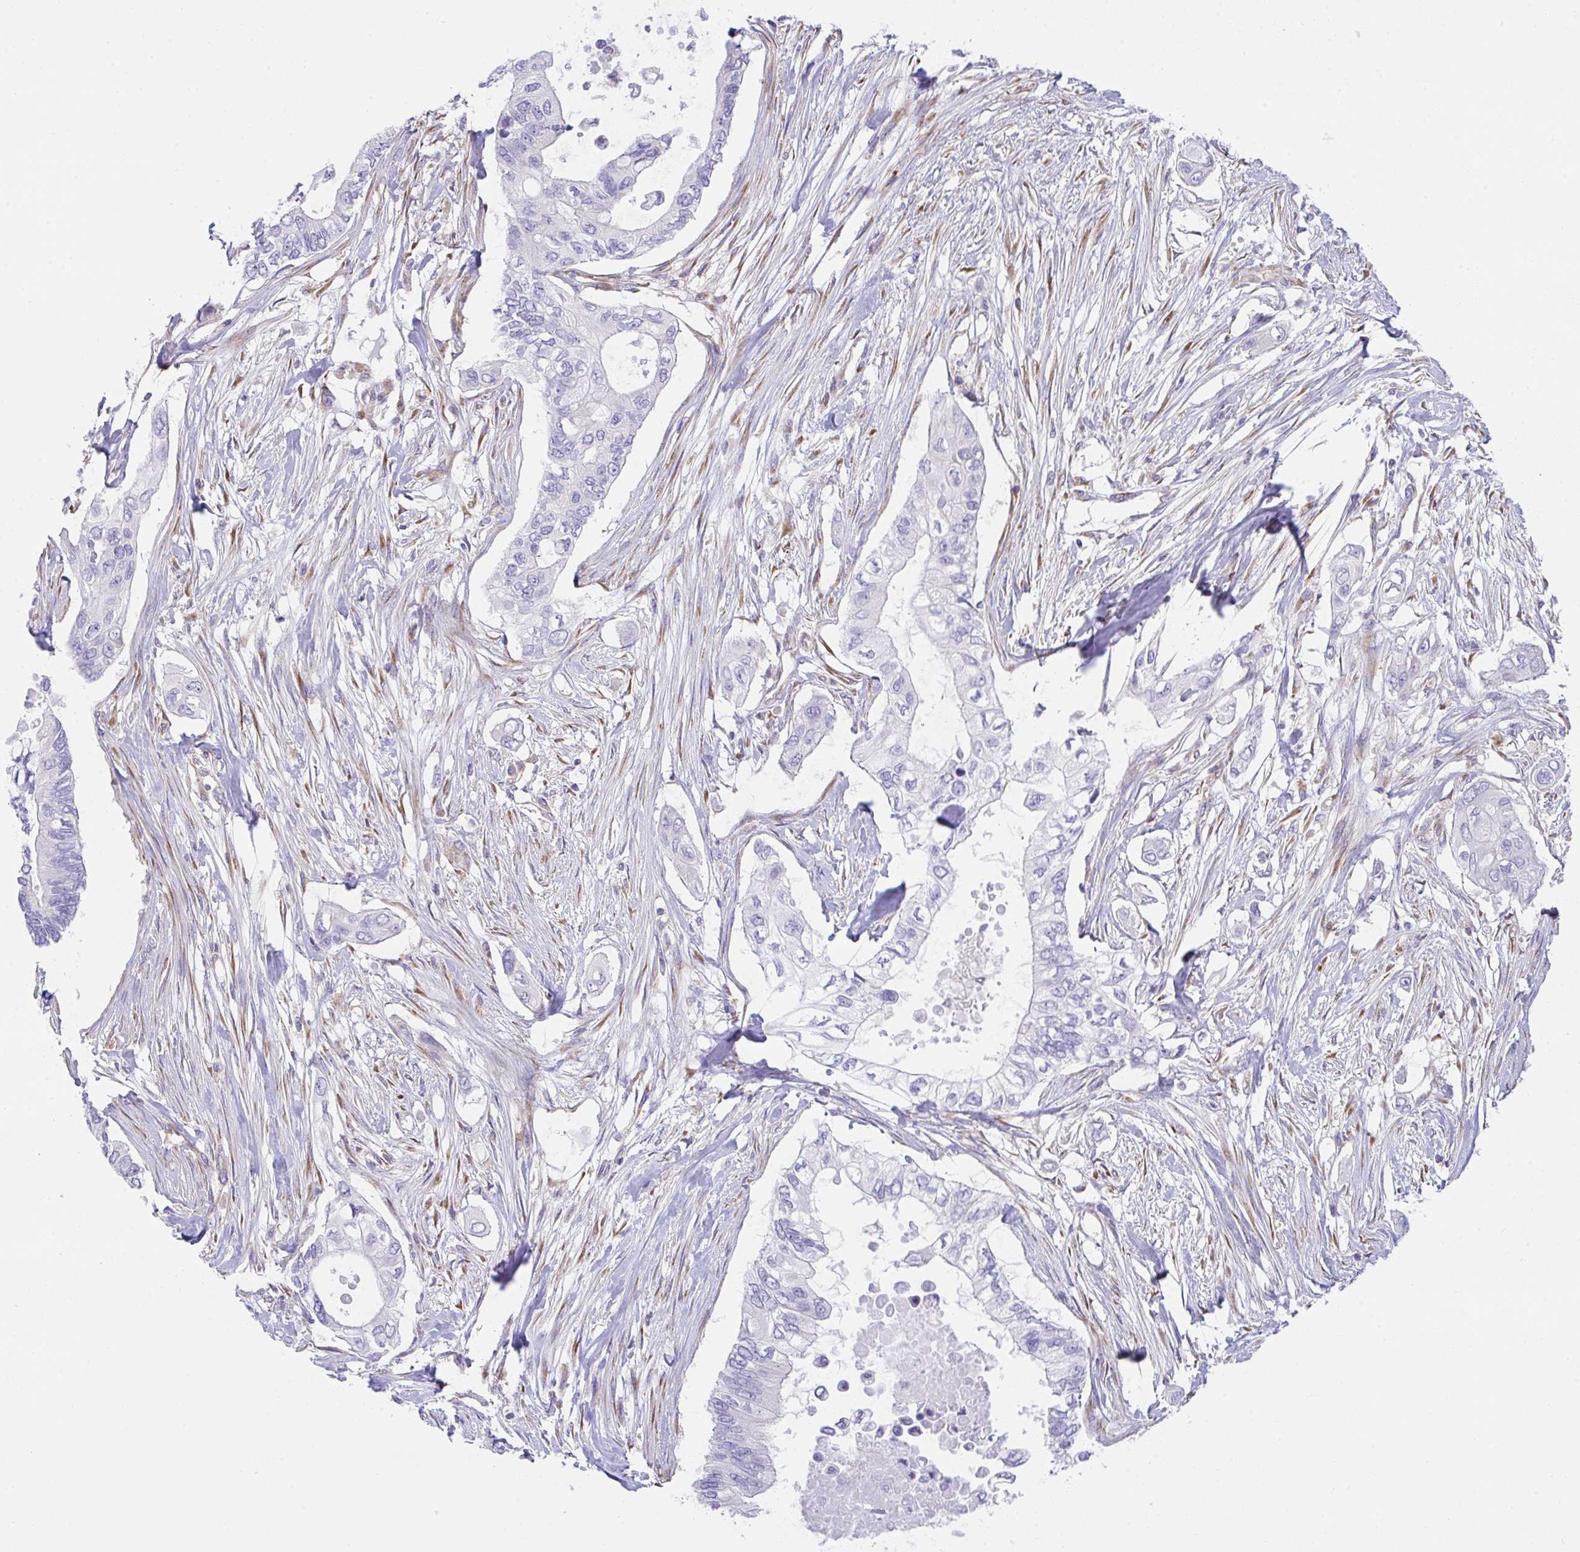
{"staining": {"intensity": "negative", "quantity": "none", "location": "none"}, "tissue": "pancreatic cancer", "cell_type": "Tumor cells", "image_type": "cancer", "snomed": [{"axis": "morphology", "description": "Adenocarcinoma, NOS"}, {"axis": "topography", "description": "Pancreas"}], "caption": "Pancreatic cancer (adenocarcinoma) stained for a protein using immunohistochemistry exhibits no staining tumor cells.", "gene": "MIA3", "patient": {"sex": "female", "age": 63}}